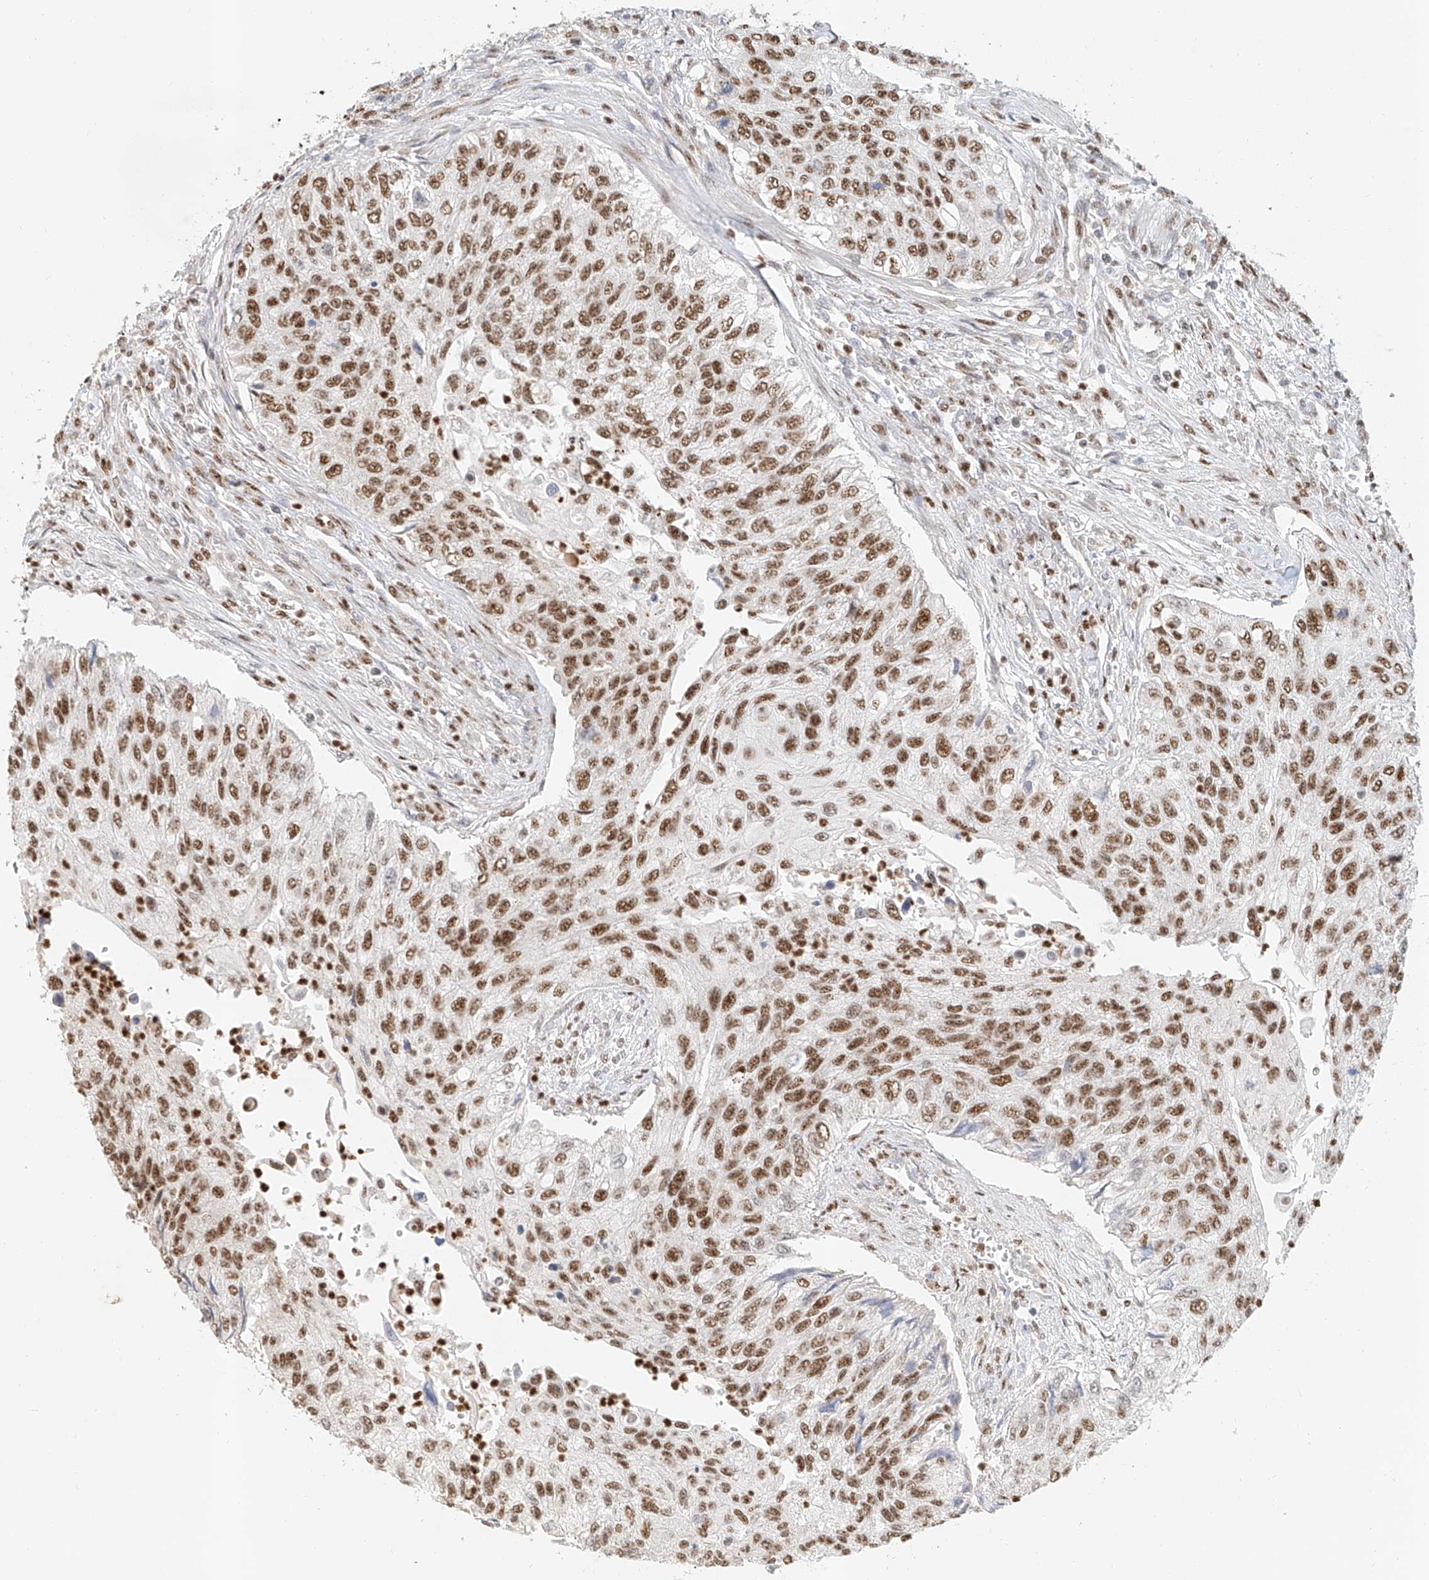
{"staining": {"intensity": "moderate", "quantity": ">75%", "location": "nuclear"}, "tissue": "urothelial cancer", "cell_type": "Tumor cells", "image_type": "cancer", "snomed": [{"axis": "morphology", "description": "Urothelial carcinoma, High grade"}, {"axis": "topography", "description": "Urinary bladder"}], "caption": "This micrograph exhibits immunohistochemistry (IHC) staining of urothelial cancer, with medium moderate nuclear expression in approximately >75% of tumor cells.", "gene": "CXorf58", "patient": {"sex": "female", "age": 60}}